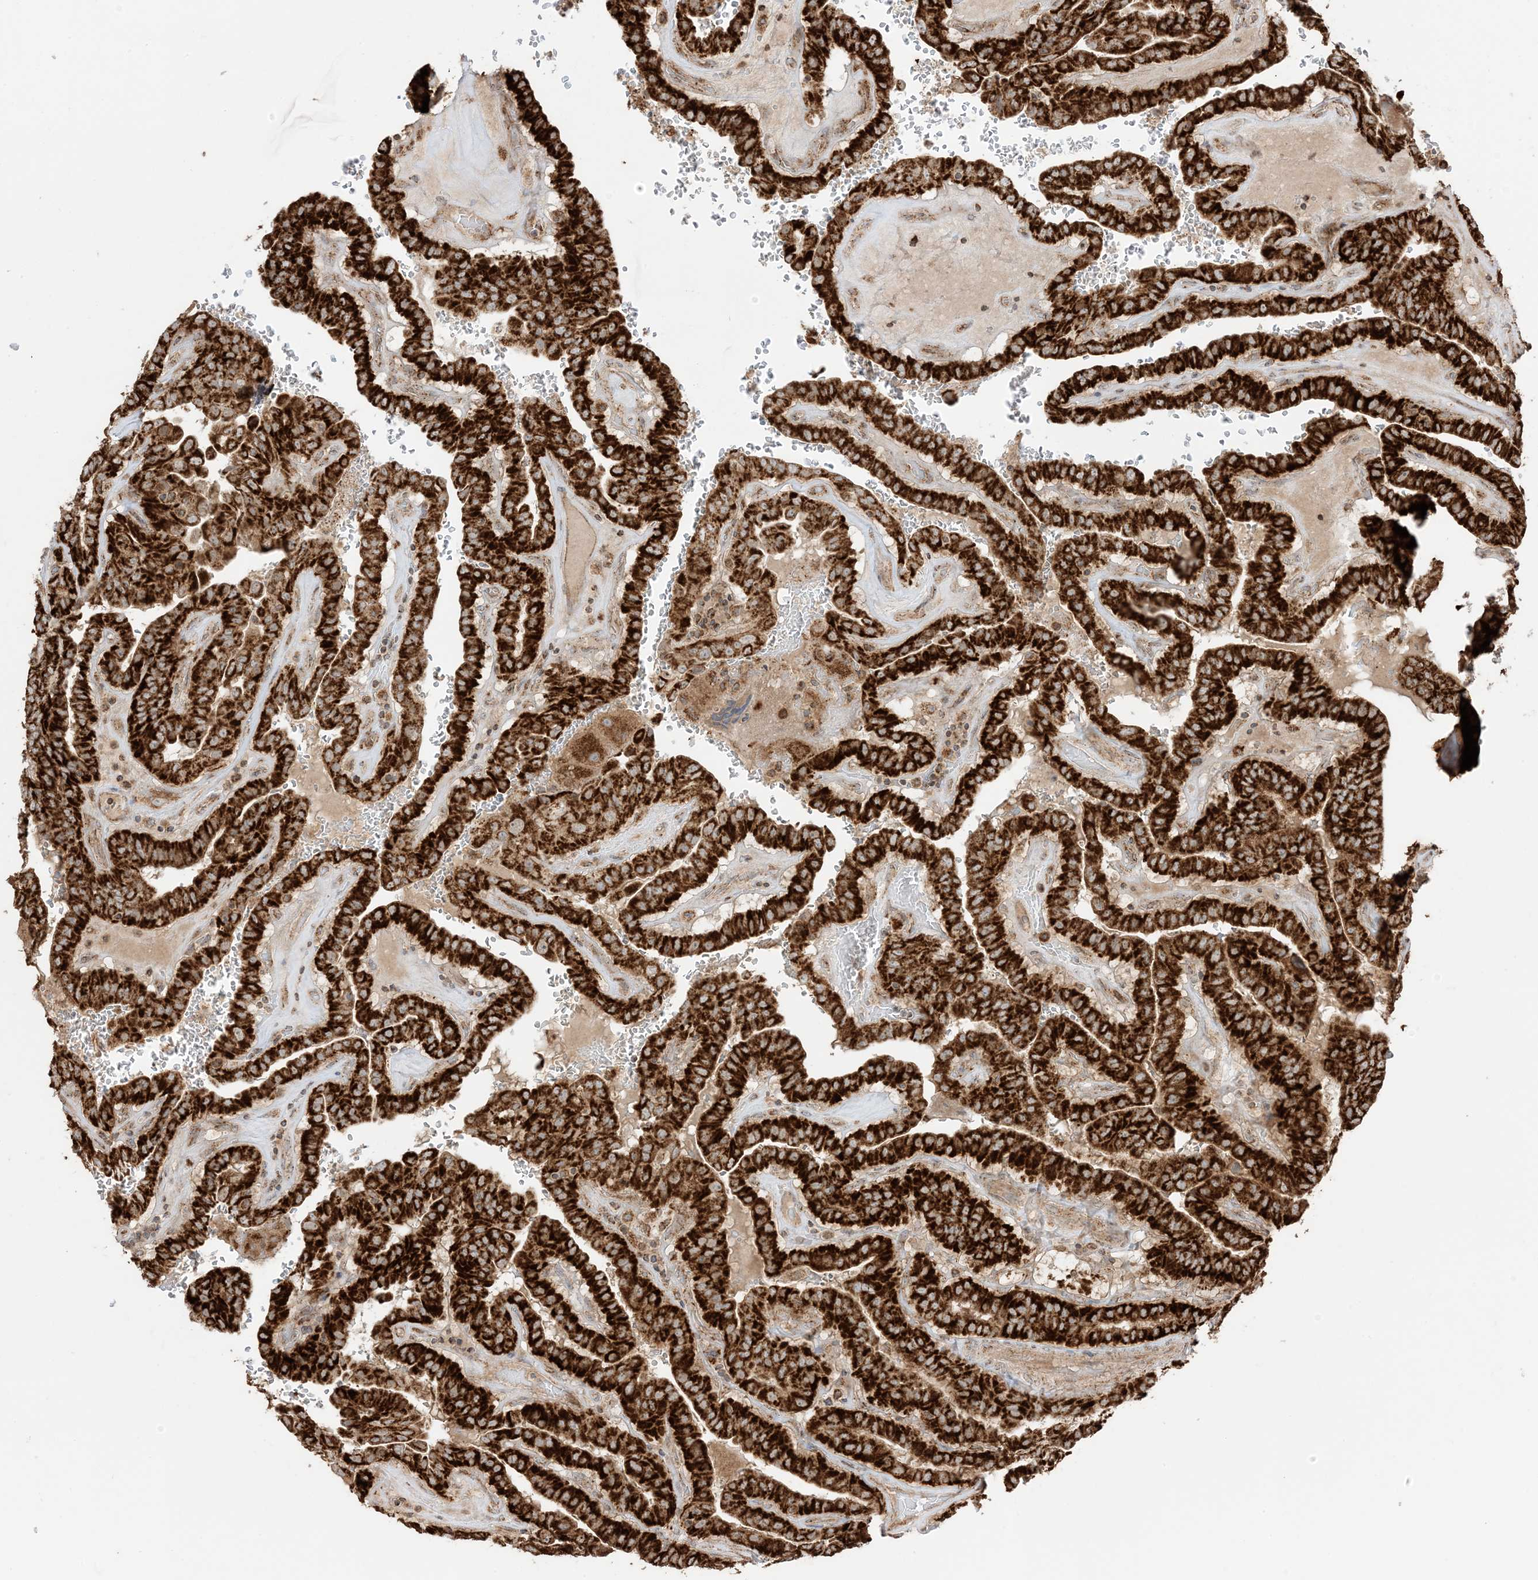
{"staining": {"intensity": "strong", "quantity": ">75%", "location": "cytoplasmic/membranous"}, "tissue": "thyroid cancer", "cell_type": "Tumor cells", "image_type": "cancer", "snomed": [{"axis": "morphology", "description": "Papillary adenocarcinoma, NOS"}, {"axis": "topography", "description": "Thyroid gland"}], "caption": "A high-resolution micrograph shows IHC staining of thyroid cancer (papillary adenocarcinoma), which reveals strong cytoplasmic/membranous positivity in about >75% of tumor cells.", "gene": "N4BP3", "patient": {"sex": "male", "age": 77}}